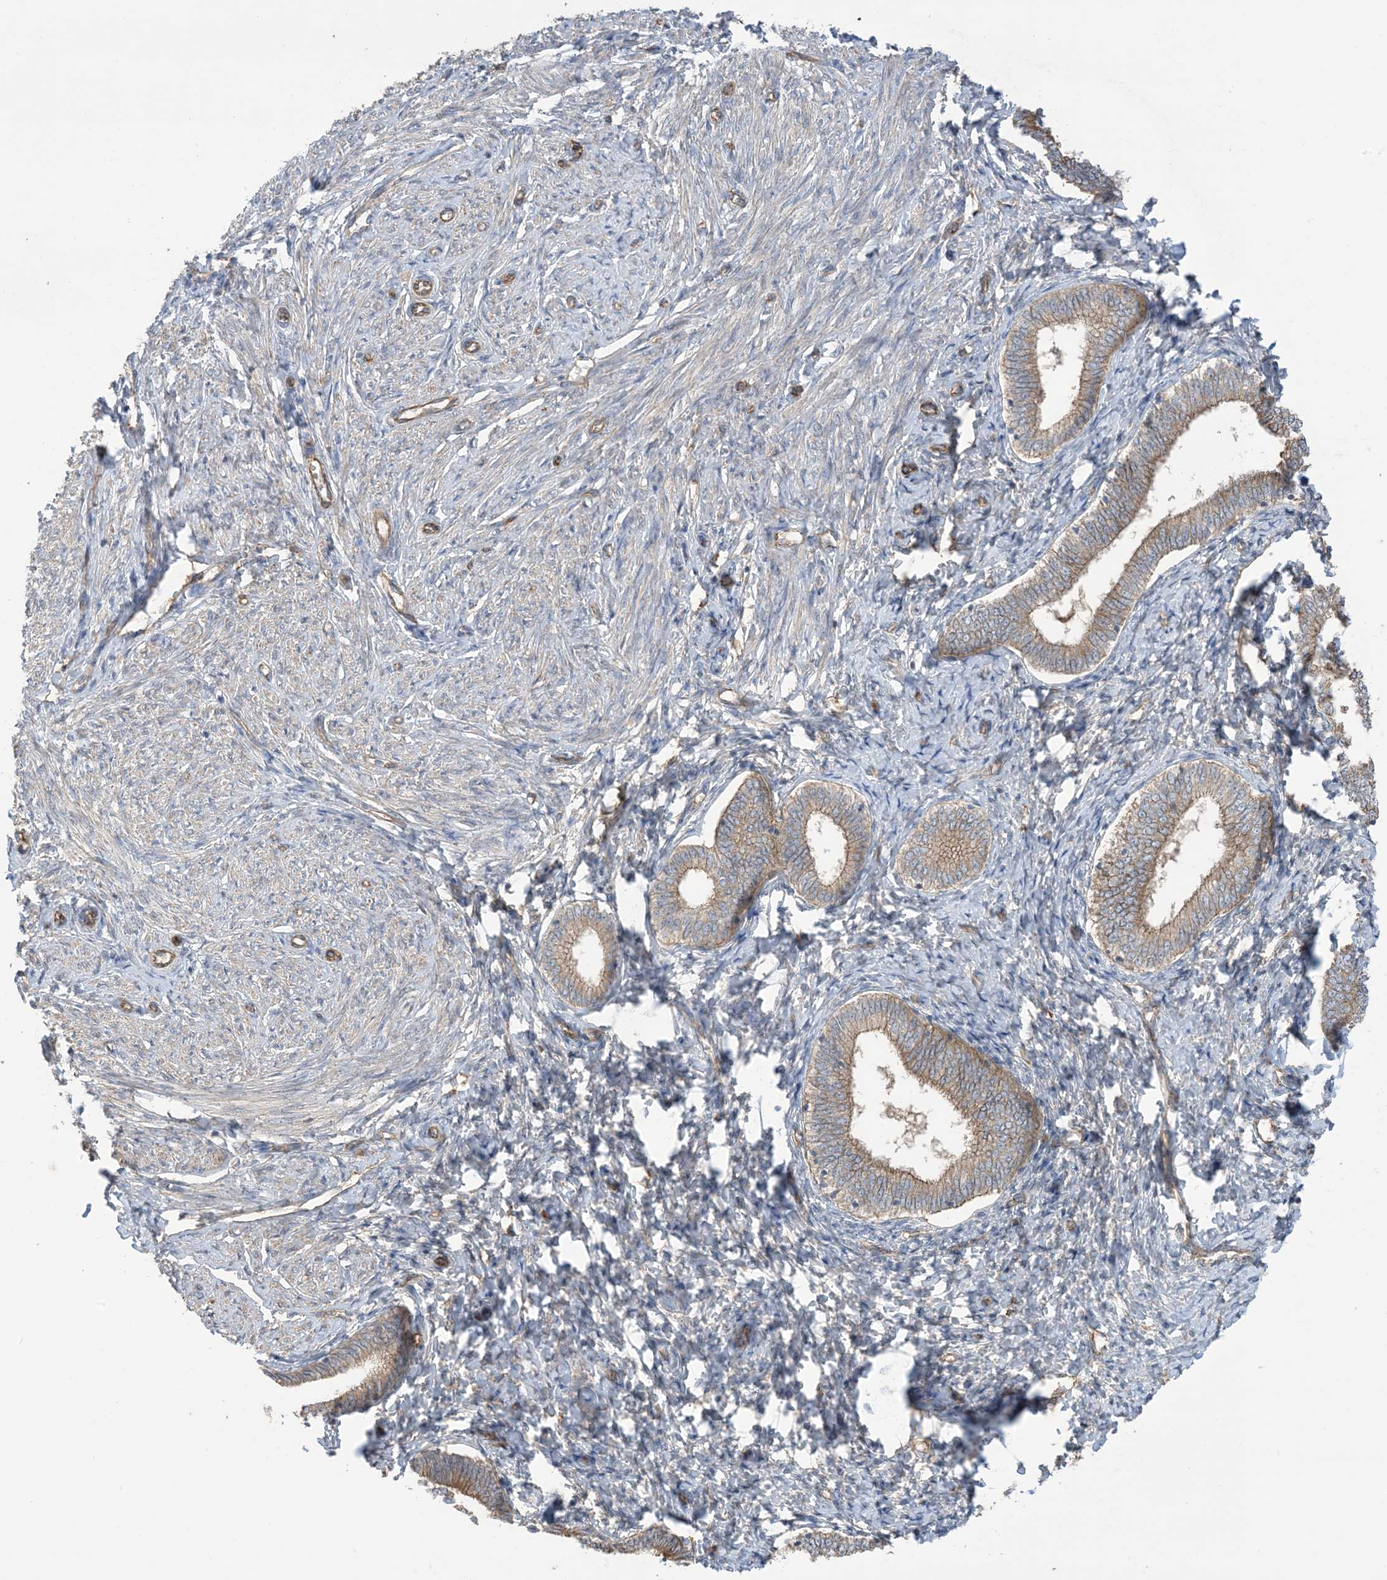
{"staining": {"intensity": "weak", "quantity": "<25%", "location": "cytoplasmic/membranous"}, "tissue": "endometrium", "cell_type": "Cells in endometrial stroma", "image_type": "normal", "snomed": [{"axis": "morphology", "description": "Normal tissue, NOS"}, {"axis": "topography", "description": "Endometrium"}], "caption": "High magnification brightfield microscopy of unremarkable endometrium stained with DAB (3,3'-diaminobenzidine) (brown) and counterstained with hematoxylin (blue): cells in endometrial stroma show no significant staining. The staining was performed using DAB (3,3'-diaminobenzidine) to visualize the protein expression in brown, while the nuclei were stained in blue with hematoxylin (Magnification: 20x).", "gene": "CCNY", "patient": {"sex": "female", "age": 72}}